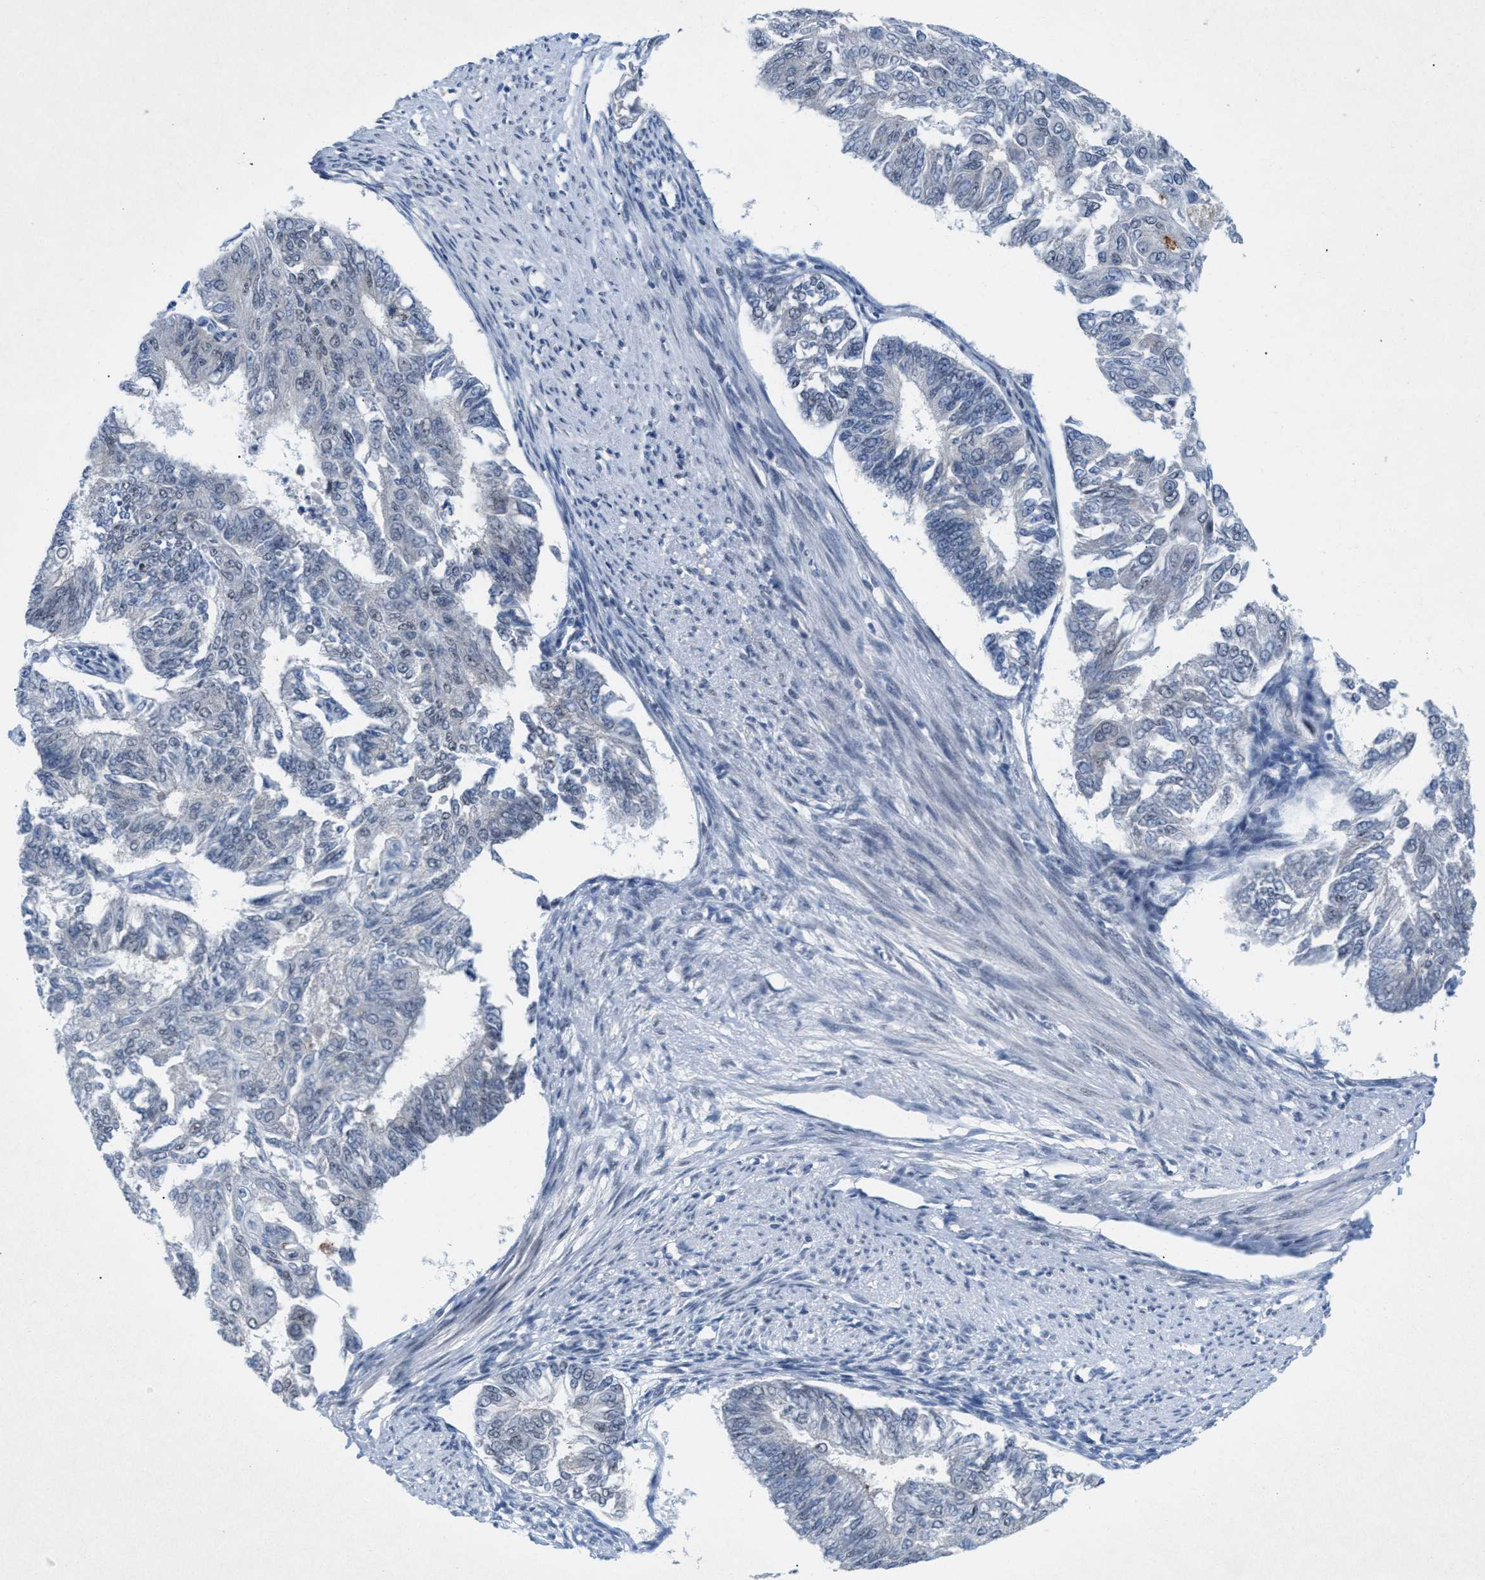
{"staining": {"intensity": "negative", "quantity": "none", "location": "none"}, "tissue": "endometrial cancer", "cell_type": "Tumor cells", "image_type": "cancer", "snomed": [{"axis": "morphology", "description": "Adenocarcinoma, NOS"}, {"axis": "topography", "description": "Endometrium"}], "caption": "Immunohistochemistry (IHC) of endometrial cancer displays no staining in tumor cells.", "gene": "WIPI2", "patient": {"sex": "female", "age": 32}}